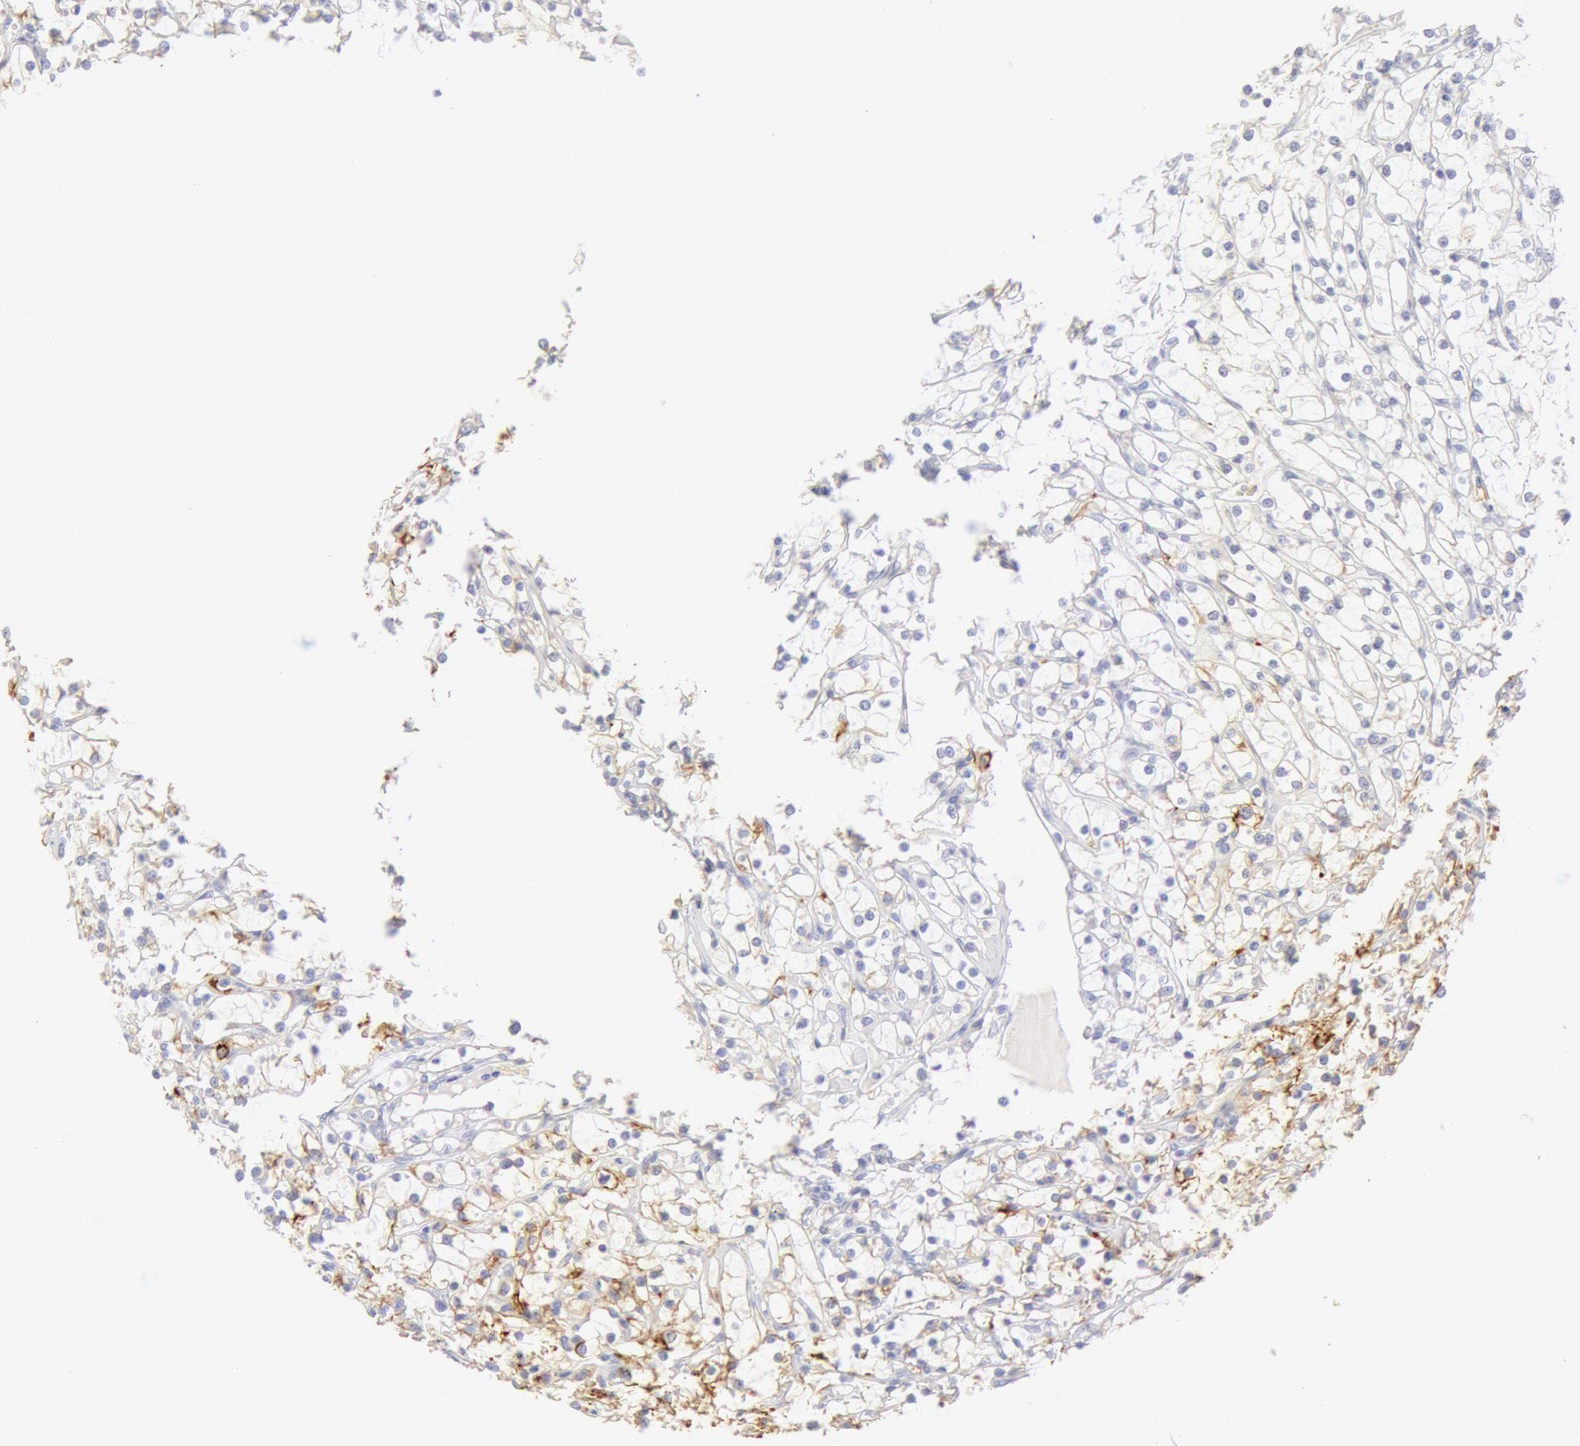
{"staining": {"intensity": "negative", "quantity": "none", "location": "none"}, "tissue": "renal cancer", "cell_type": "Tumor cells", "image_type": "cancer", "snomed": [{"axis": "morphology", "description": "Adenocarcinoma, NOS"}, {"axis": "topography", "description": "Kidney"}], "caption": "IHC of human adenocarcinoma (renal) displays no expression in tumor cells.", "gene": "KRT8", "patient": {"sex": "female", "age": 73}}